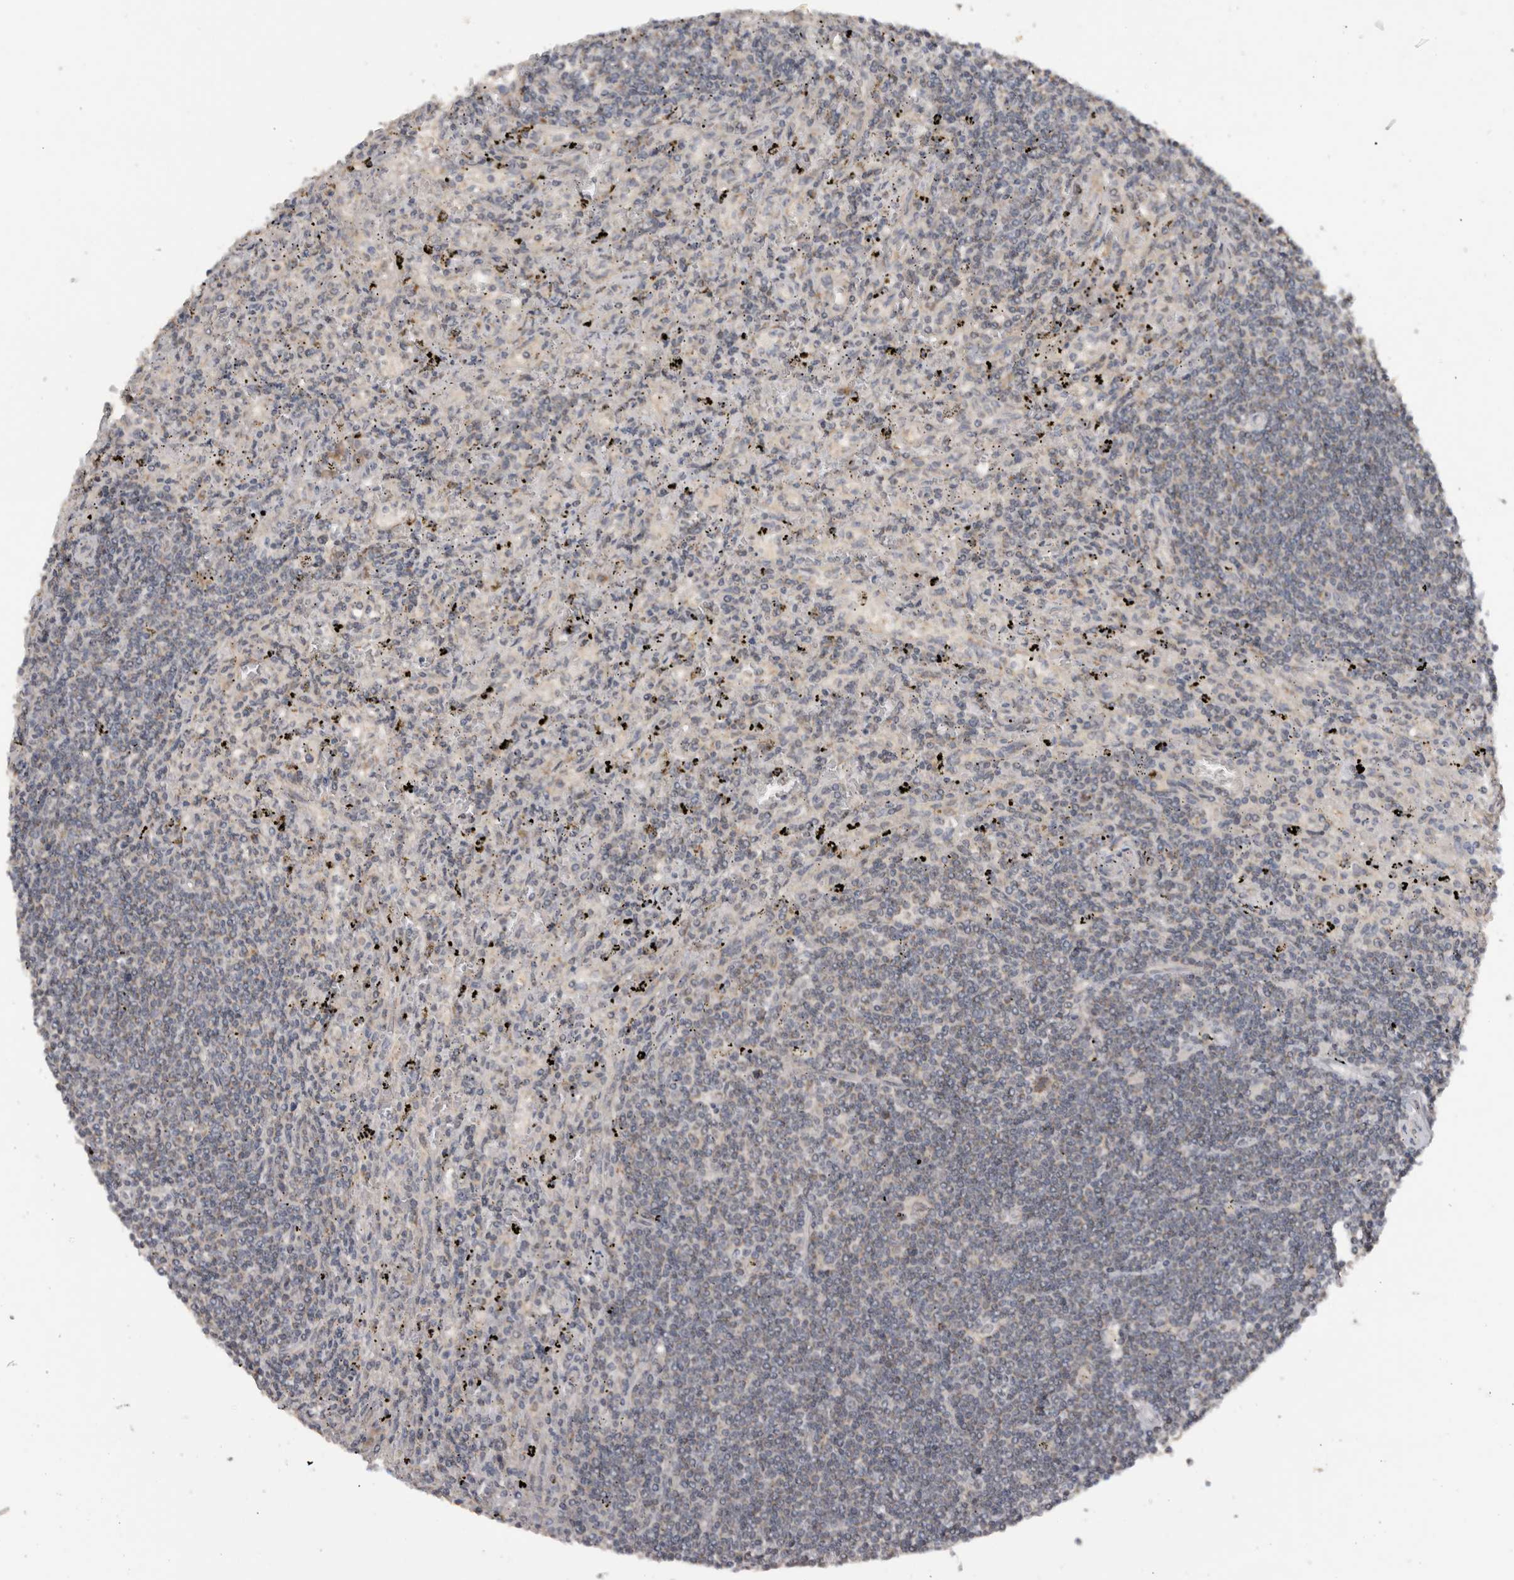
{"staining": {"intensity": "negative", "quantity": "none", "location": "none"}, "tissue": "lymphoma", "cell_type": "Tumor cells", "image_type": "cancer", "snomed": [{"axis": "morphology", "description": "Malignant lymphoma, non-Hodgkin's type, Low grade"}, {"axis": "topography", "description": "Spleen"}], "caption": "Immunohistochemistry (IHC) photomicrograph of lymphoma stained for a protein (brown), which reveals no staining in tumor cells.", "gene": "KCNIP1", "patient": {"sex": "male", "age": 76}}